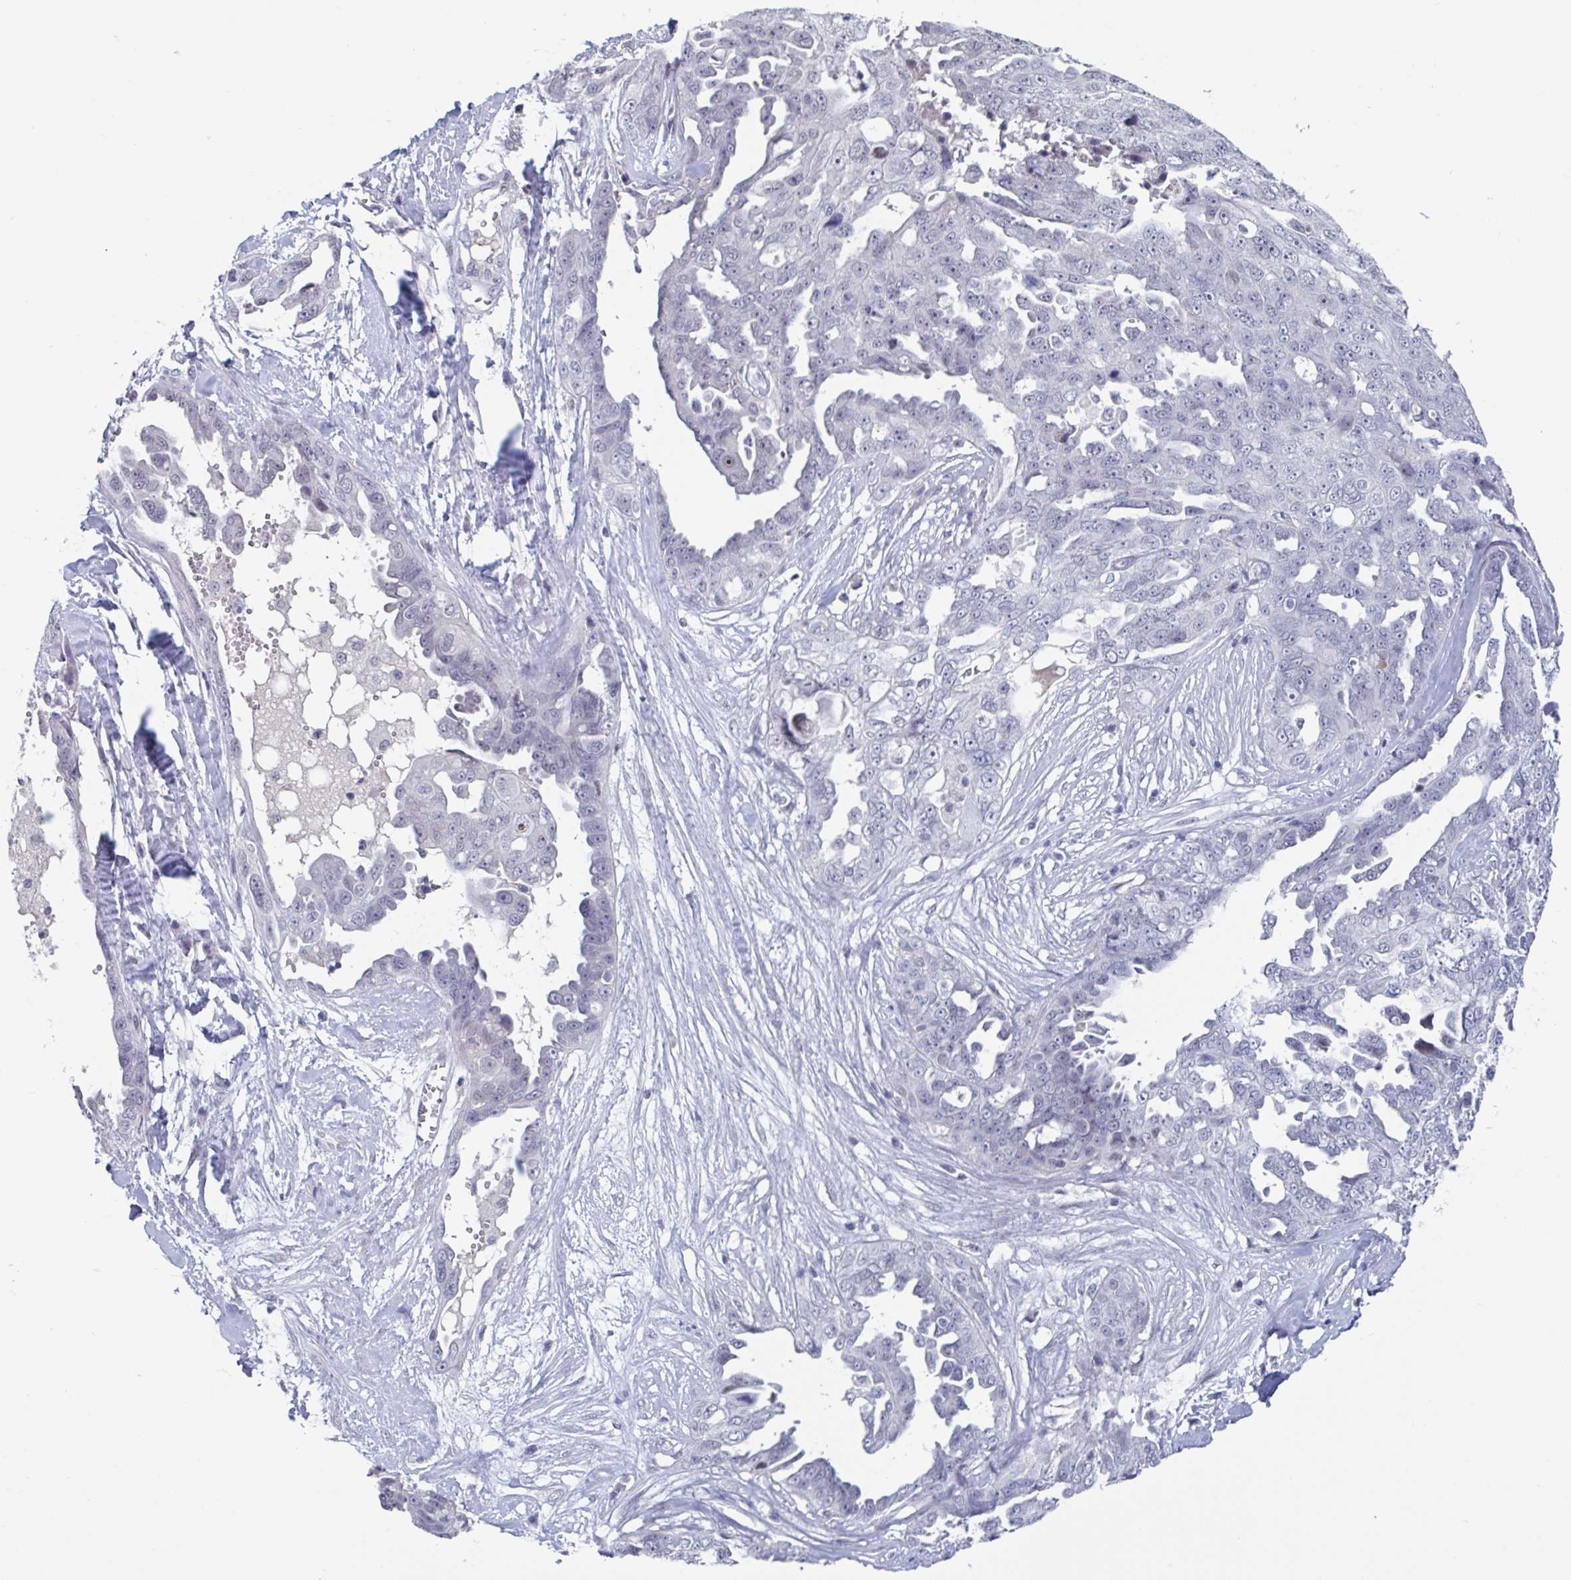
{"staining": {"intensity": "negative", "quantity": "none", "location": "none"}, "tissue": "ovarian cancer", "cell_type": "Tumor cells", "image_type": "cancer", "snomed": [{"axis": "morphology", "description": "Carcinoma, endometroid"}, {"axis": "topography", "description": "Ovary"}], "caption": "A micrograph of human ovarian cancer is negative for staining in tumor cells.", "gene": "KDM4D", "patient": {"sex": "female", "age": 70}}